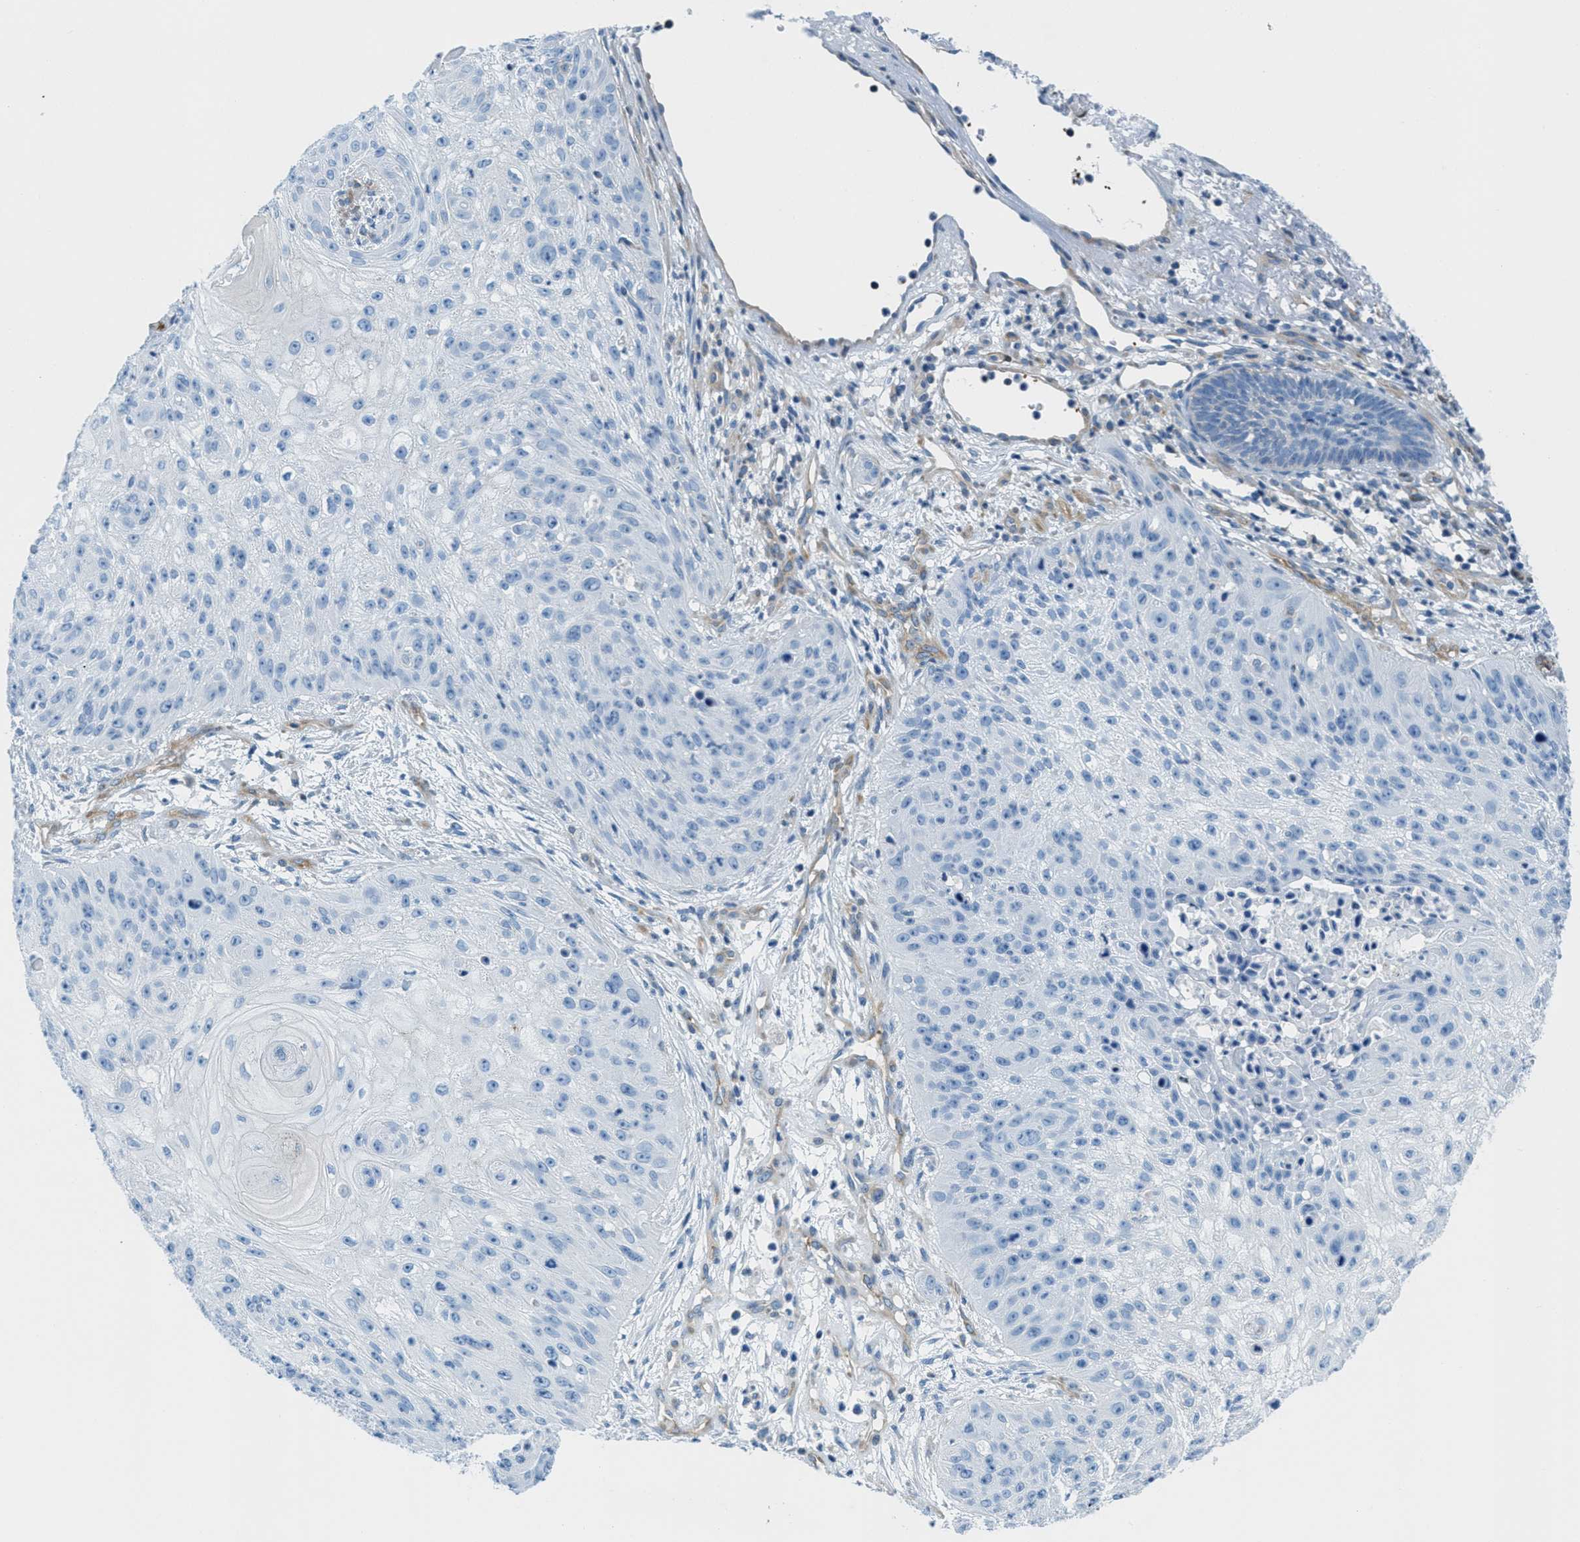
{"staining": {"intensity": "negative", "quantity": "none", "location": "none"}, "tissue": "skin cancer", "cell_type": "Tumor cells", "image_type": "cancer", "snomed": [{"axis": "morphology", "description": "Squamous cell carcinoma, NOS"}, {"axis": "topography", "description": "Skin"}], "caption": "The photomicrograph demonstrates no significant expression in tumor cells of skin cancer (squamous cell carcinoma).", "gene": "MAPRE2", "patient": {"sex": "female", "age": 77}}